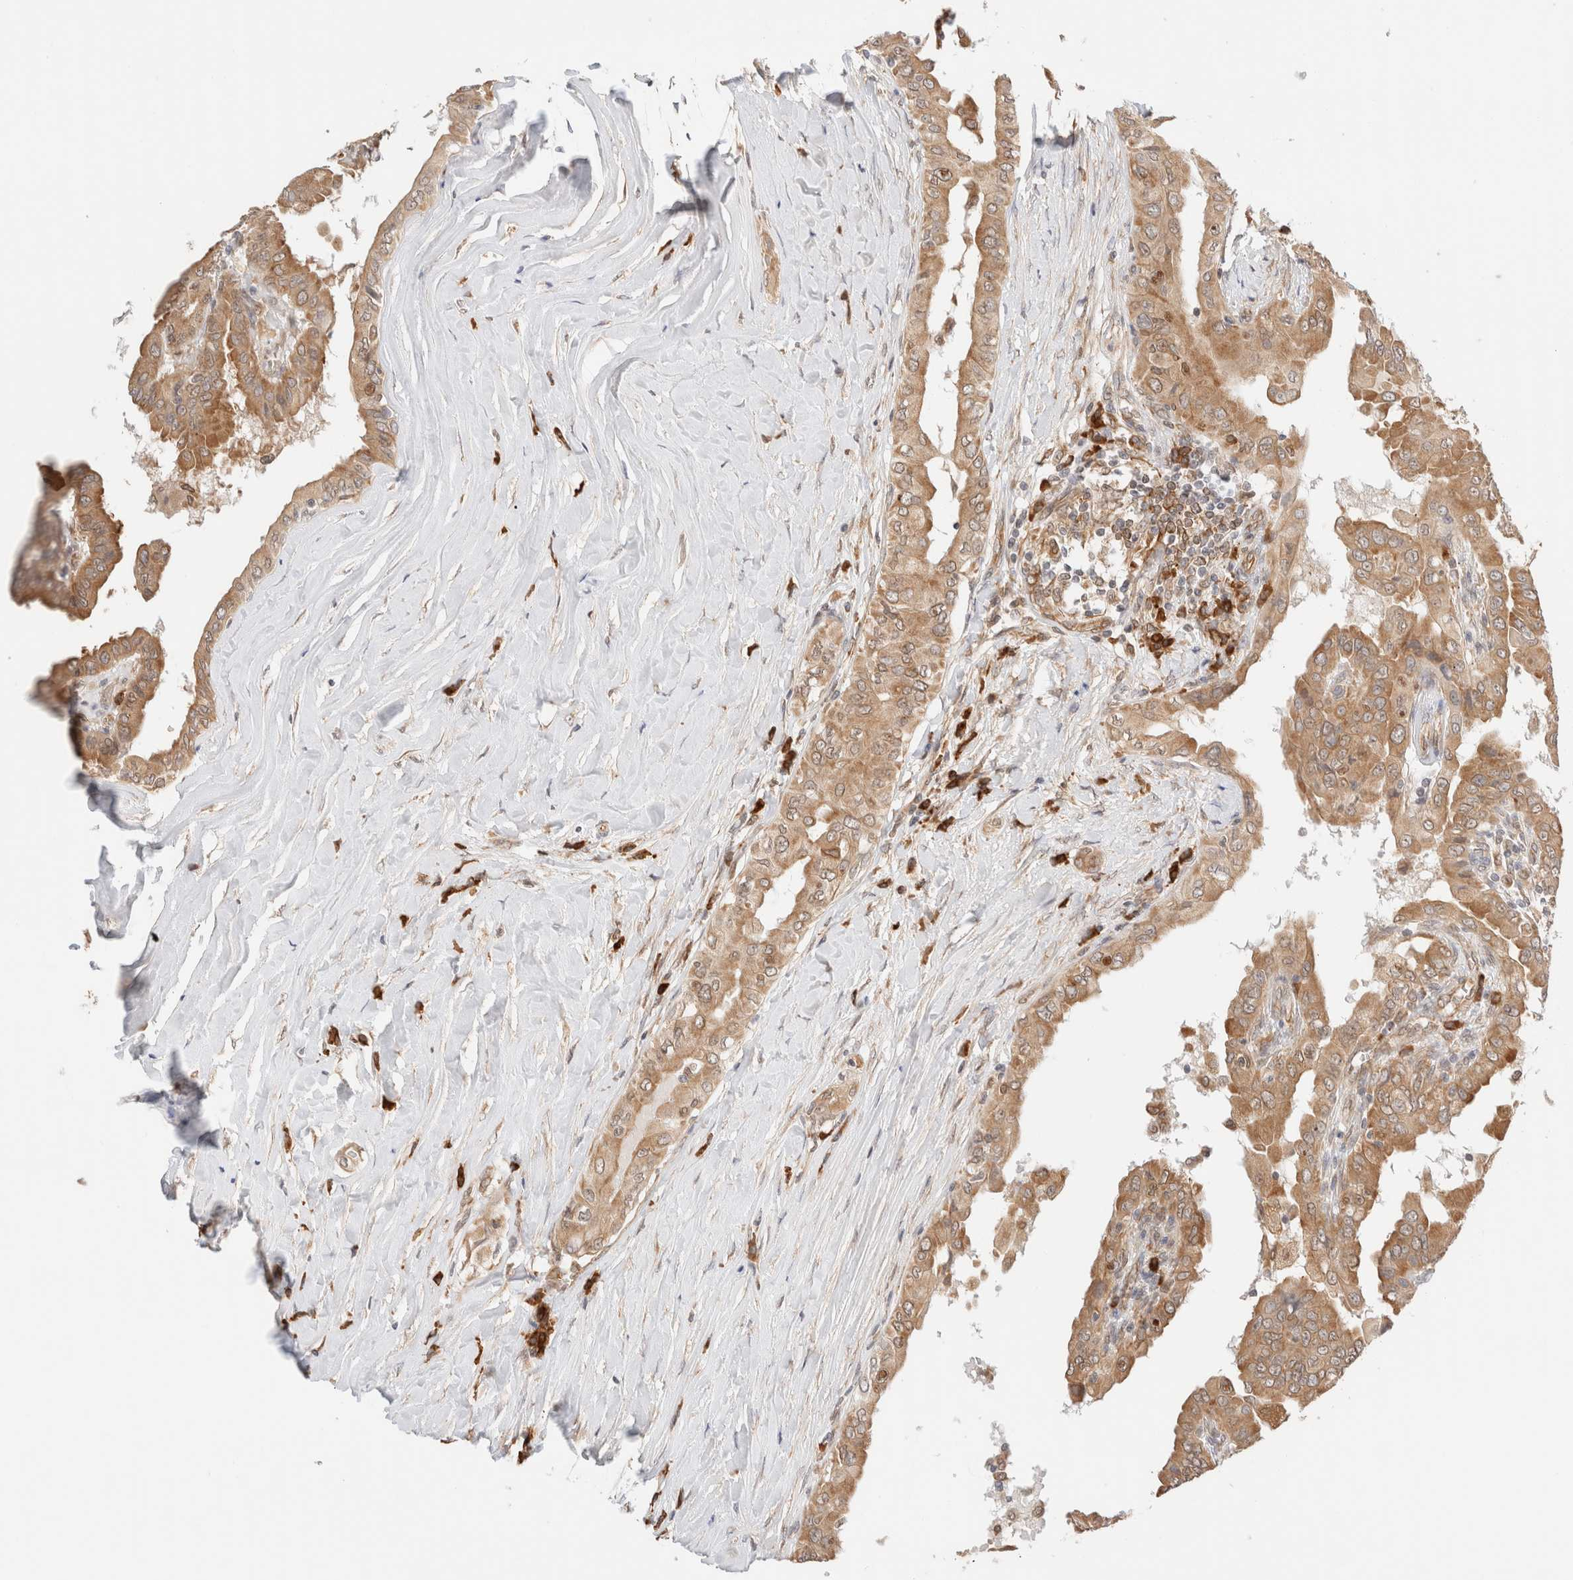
{"staining": {"intensity": "moderate", "quantity": ">75%", "location": "cytoplasmic/membranous,nuclear"}, "tissue": "thyroid cancer", "cell_type": "Tumor cells", "image_type": "cancer", "snomed": [{"axis": "morphology", "description": "Papillary adenocarcinoma, NOS"}, {"axis": "topography", "description": "Thyroid gland"}], "caption": "There is medium levels of moderate cytoplasmic/membranous and nuclear positivity in tumor cells of thyroid papillary adenocarcinoma, as demonstrated by immunohistochemical staining (brown color).", "gene": "SYVN1", "patient": {"sex": "male", "age": 33}}